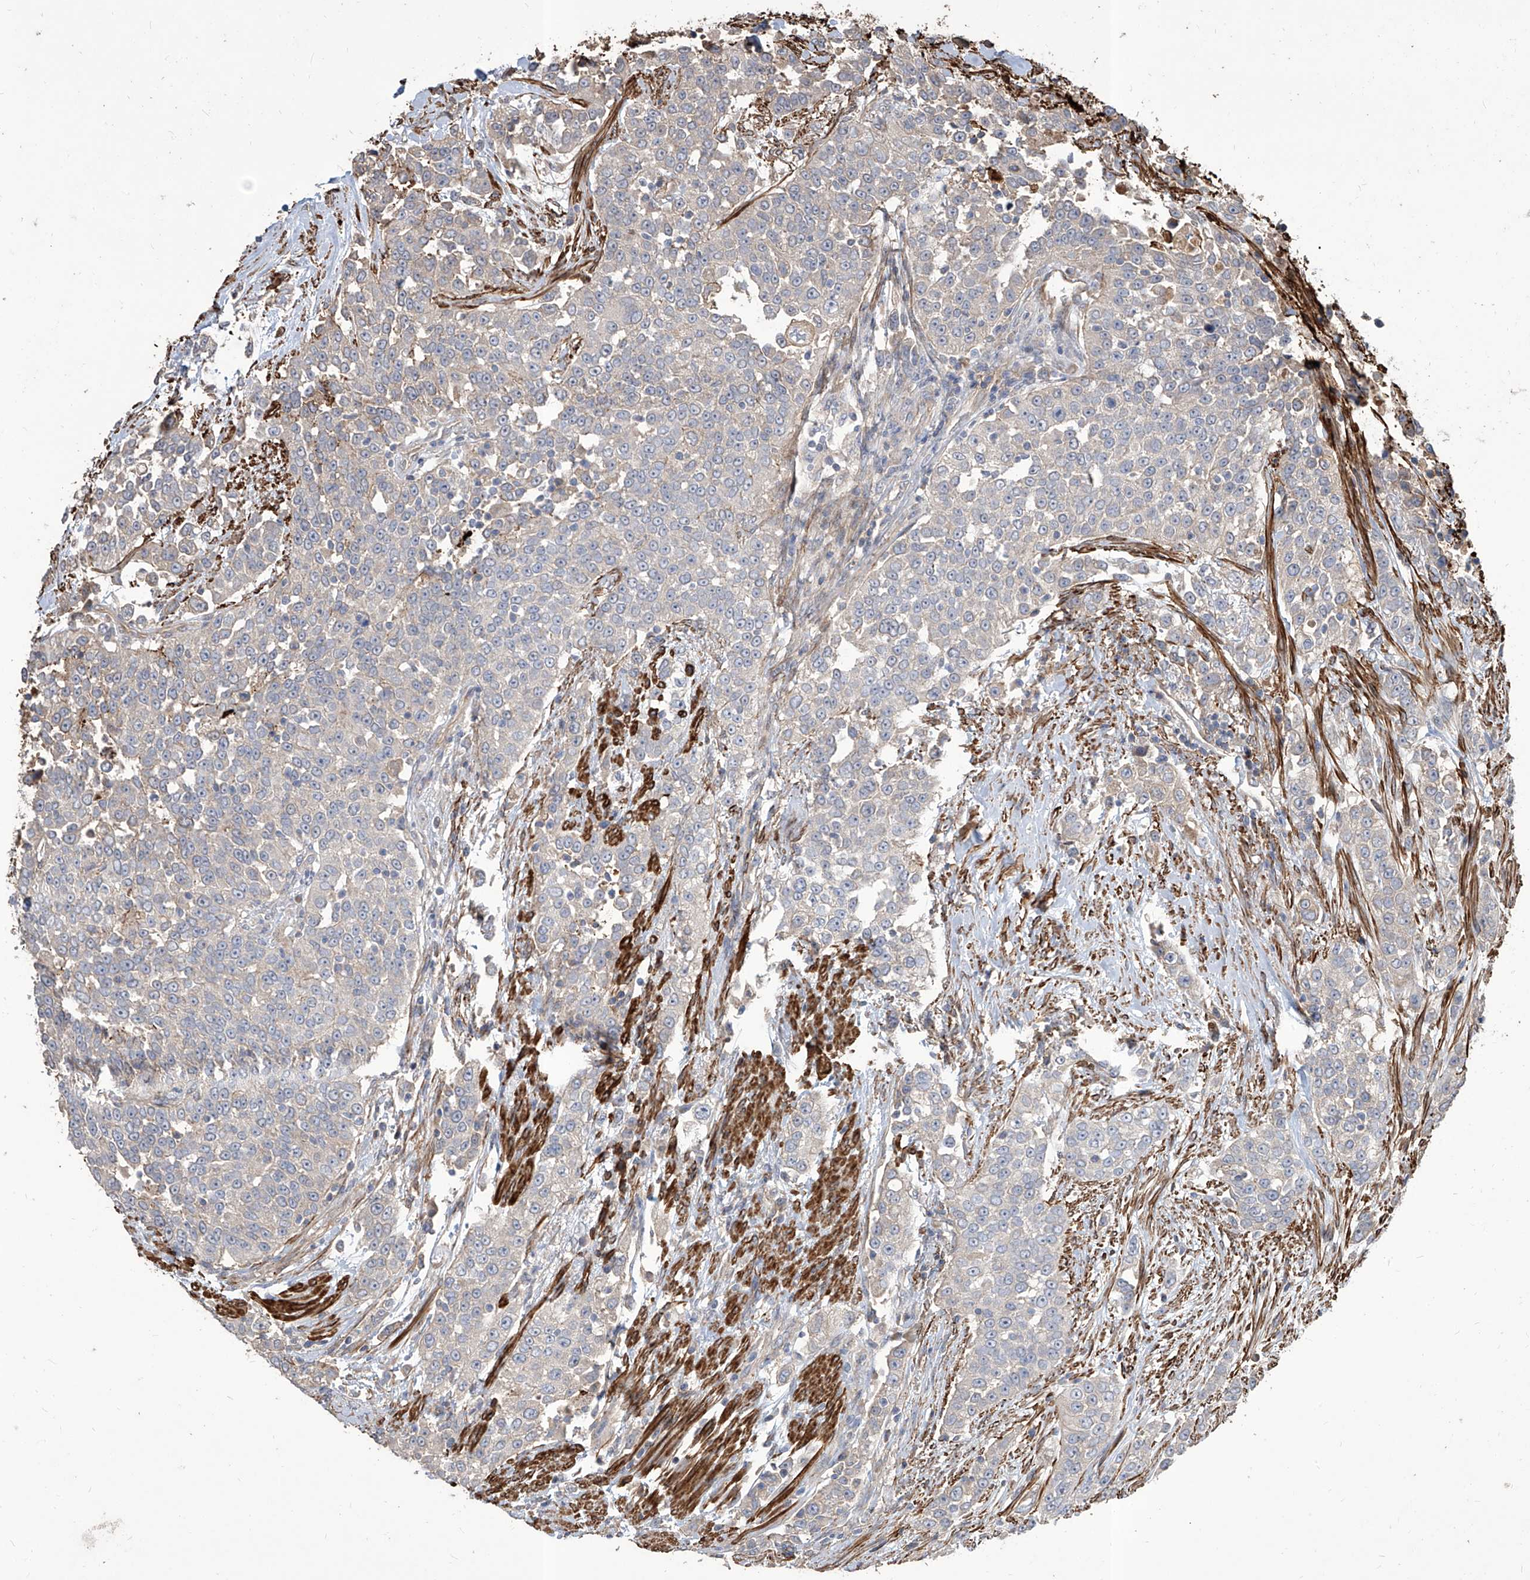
{"staining": {"intensity": "negative", "quantity": "none", "location": "none"}, "tissue": "urothelial cancer", "cell_type": "Tumor cells", "image_type": "cancer", "snomed": [{"axis": "morphology", "description": "Urothelial carcinoma, High grade"}, {"axis": "topography", "description": "Urinary bladder"}], "caption": "A histopathology image of human urothelial cancer is negative for staining in tumor cells.", "gene": "FAM83B", "patient": {"sex": "female", "age": 80}}